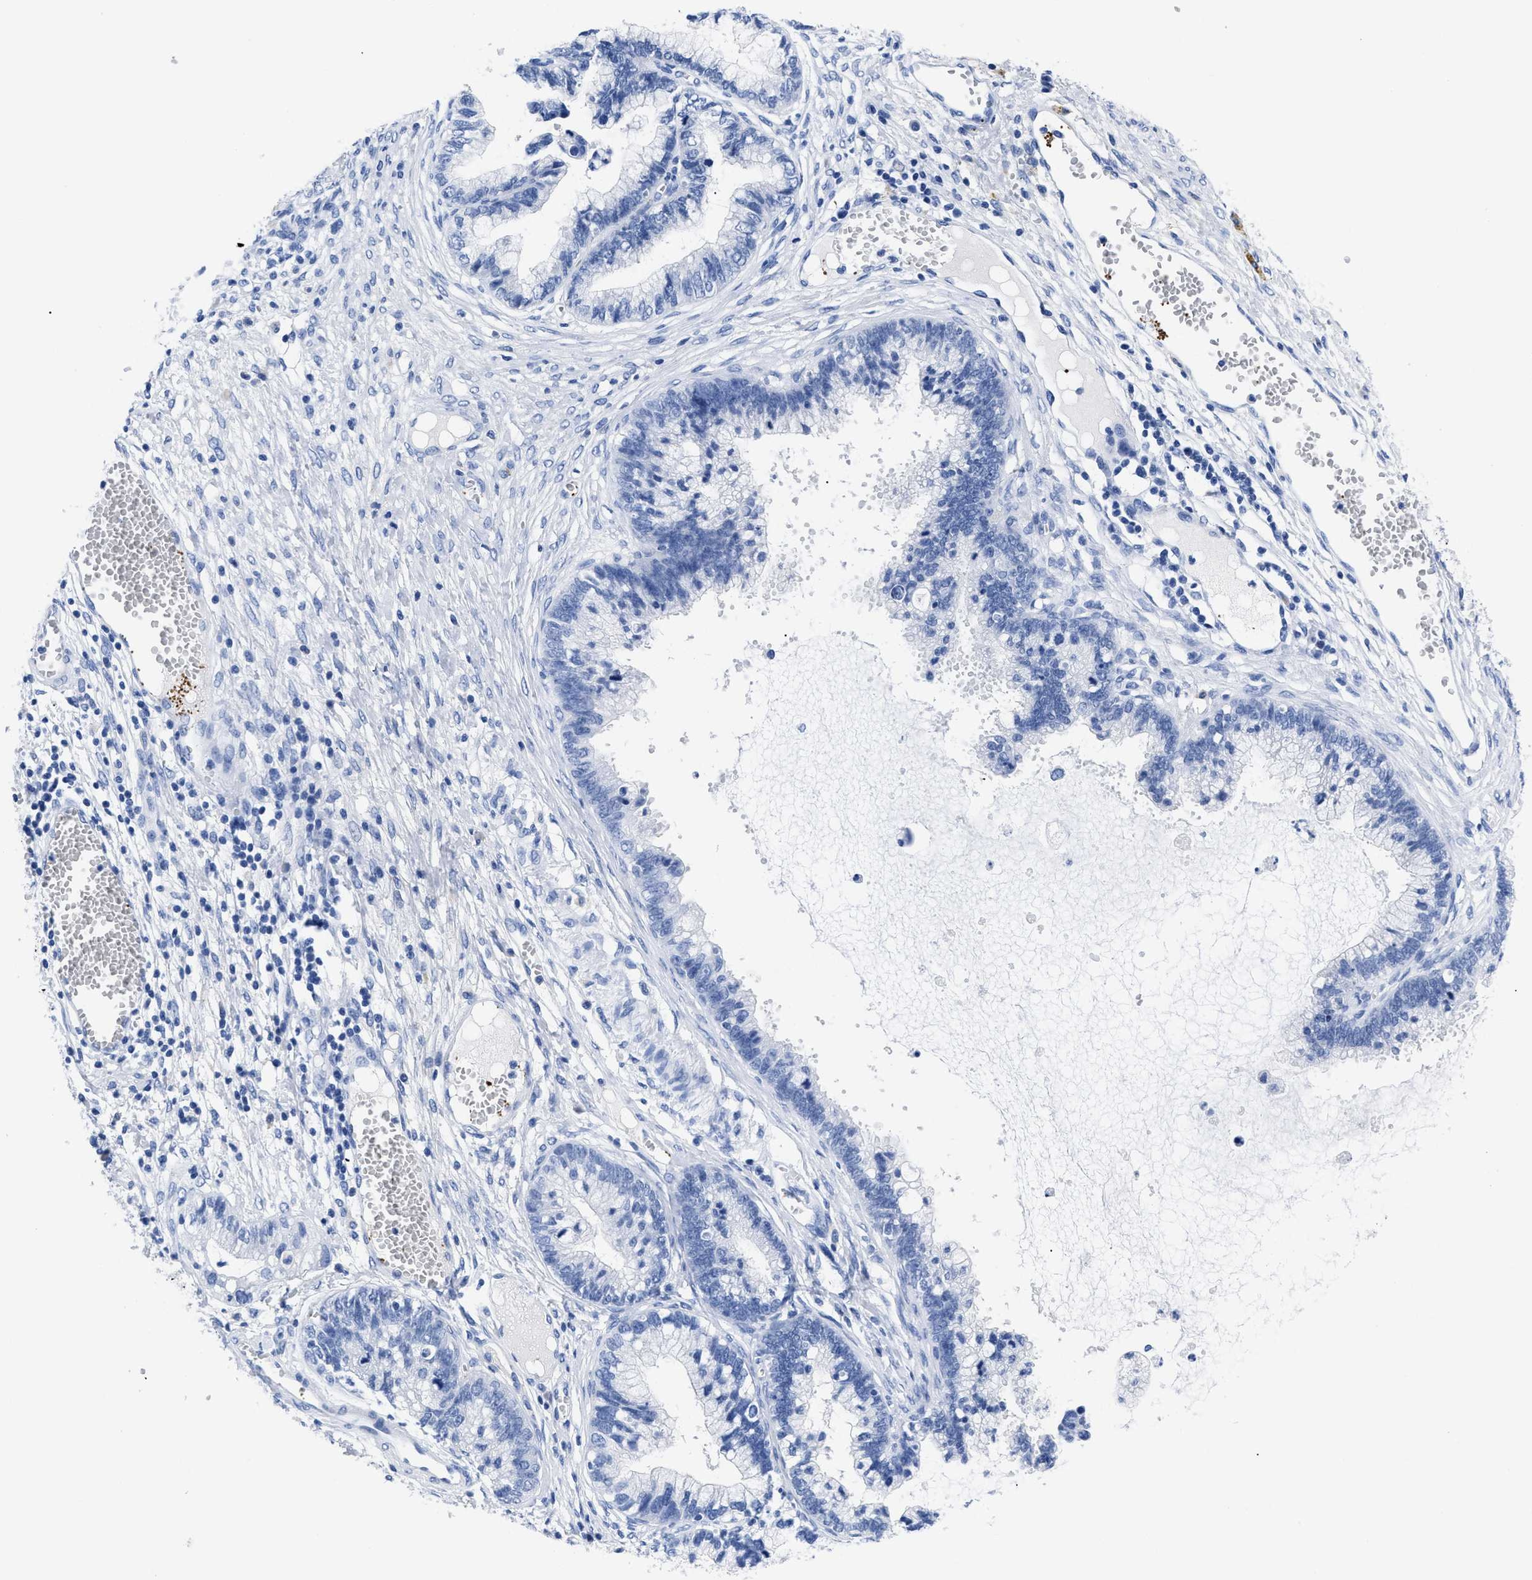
{"staining": {"intensity": "negative", "quantity": "none", "location": "none"}, "tissue": "cervical cancer", "cell_type": "Tumor cells", "image_type": "cancer", "snomed": [{"axis": "morphology", "description": "Adenocarcinoma, NOS"}, {"axis": "topography", "description": "Cervix"}], "caption": "A micrograph of cervical cancer (adenocarcinoma) stained for a protein exhibits no brown staining in tumor cells.", "gene": "TREML1", "patient": {"sex": "female", "age": 44}}